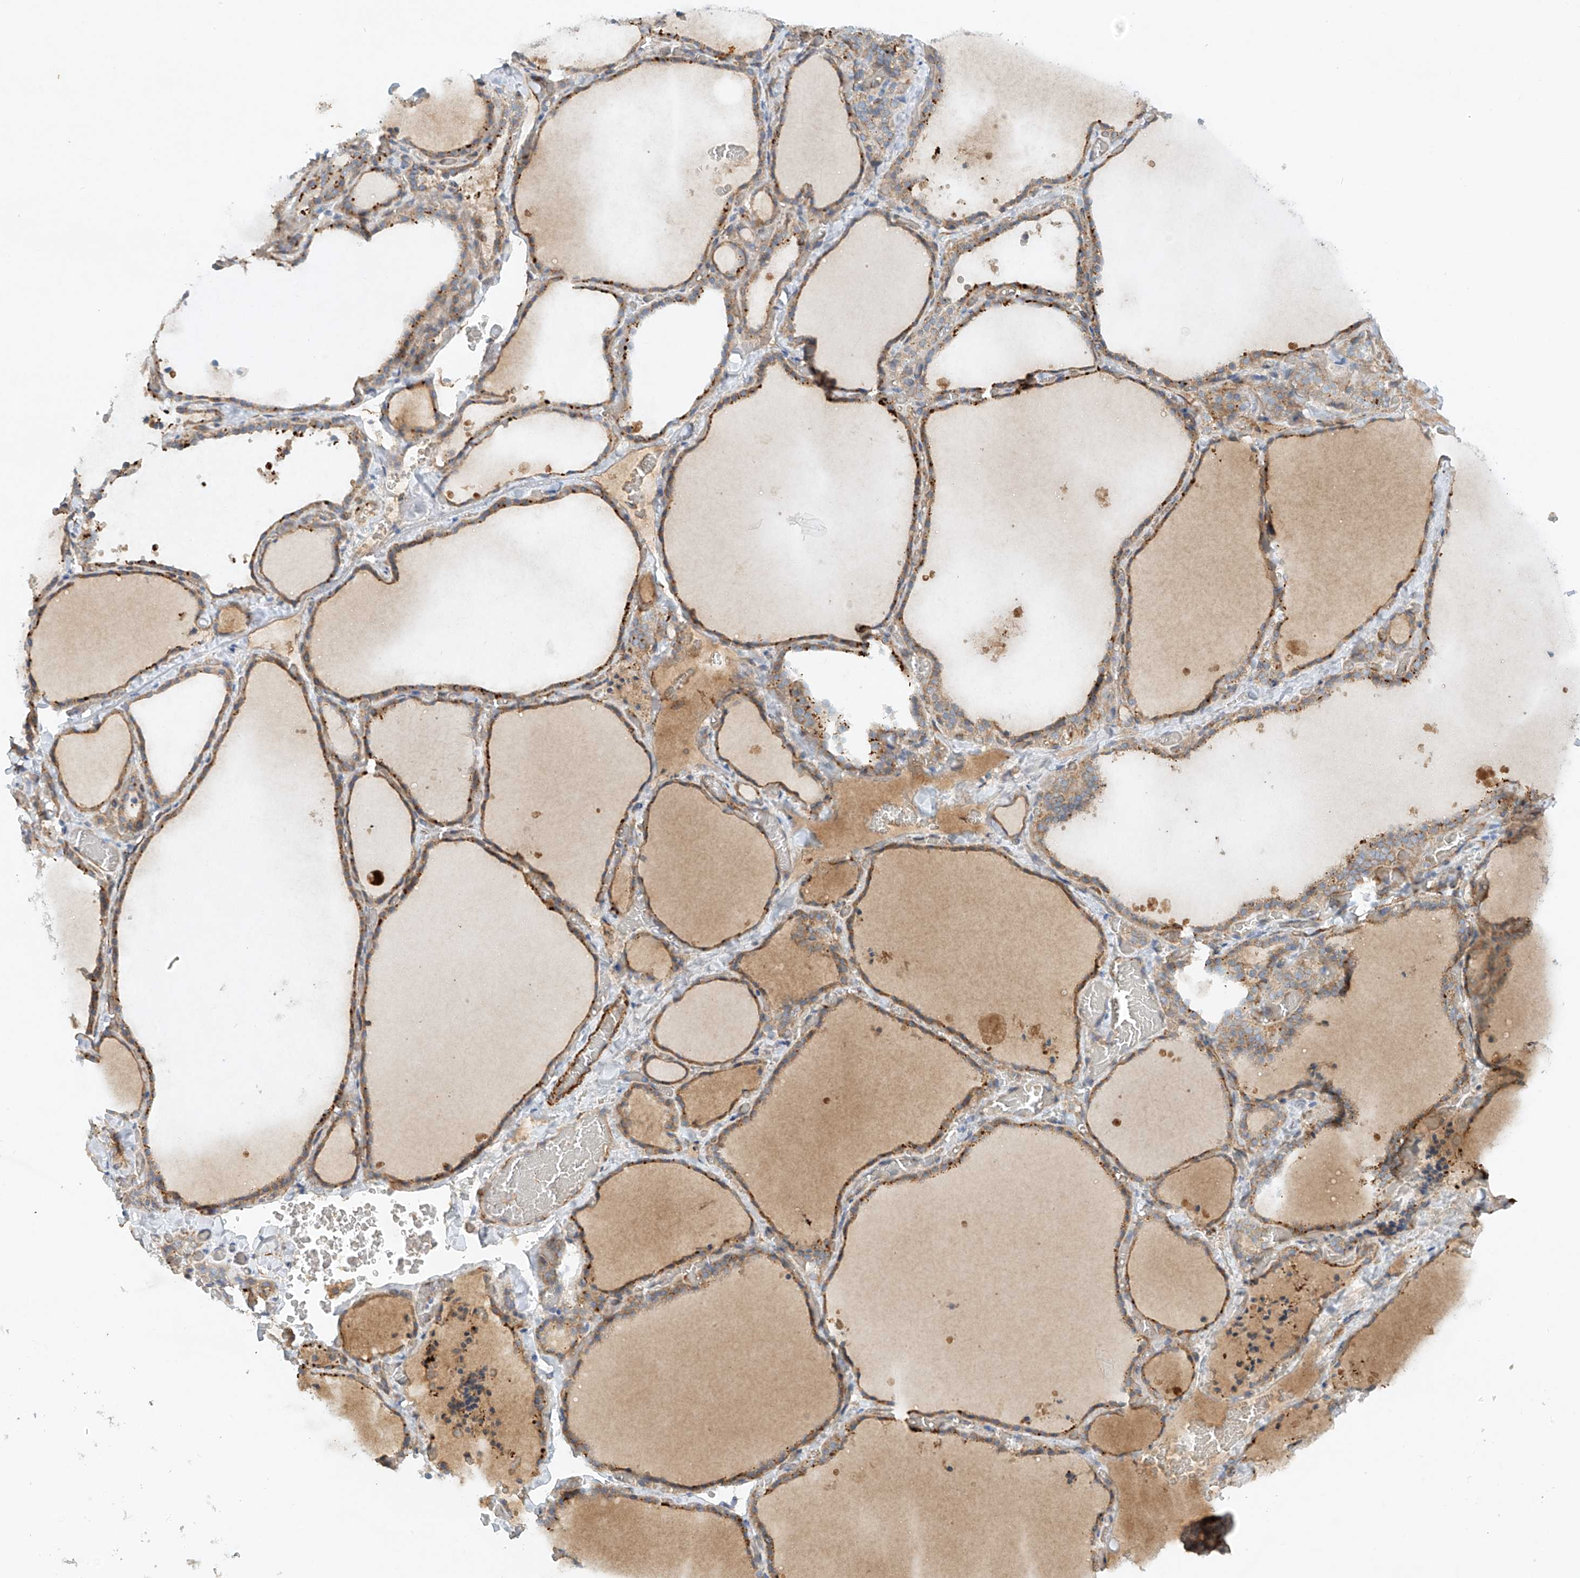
{"staining": {"intensity": "moderate", "quantity": ">75%", "location": "cytoplasmic/membranous"}, "tissue": "thyroid gland", "cell_type": "Glandular cells", "image_type": "normal", "snomed": [{"axis": "morphology", "description": "Normal tissue, NOS"}, {"axis": "topography", "description": "Thyroid gland"}], "caption": "This is a histology image of immunohistochemistry (IHC) staining of normal thyroid gland, which shows moderate positivity in the cytoplasmic/membranous of glandular cells.", "gene": "ENSG00000266202", "patient": {"sex": "female", "age": 22}}